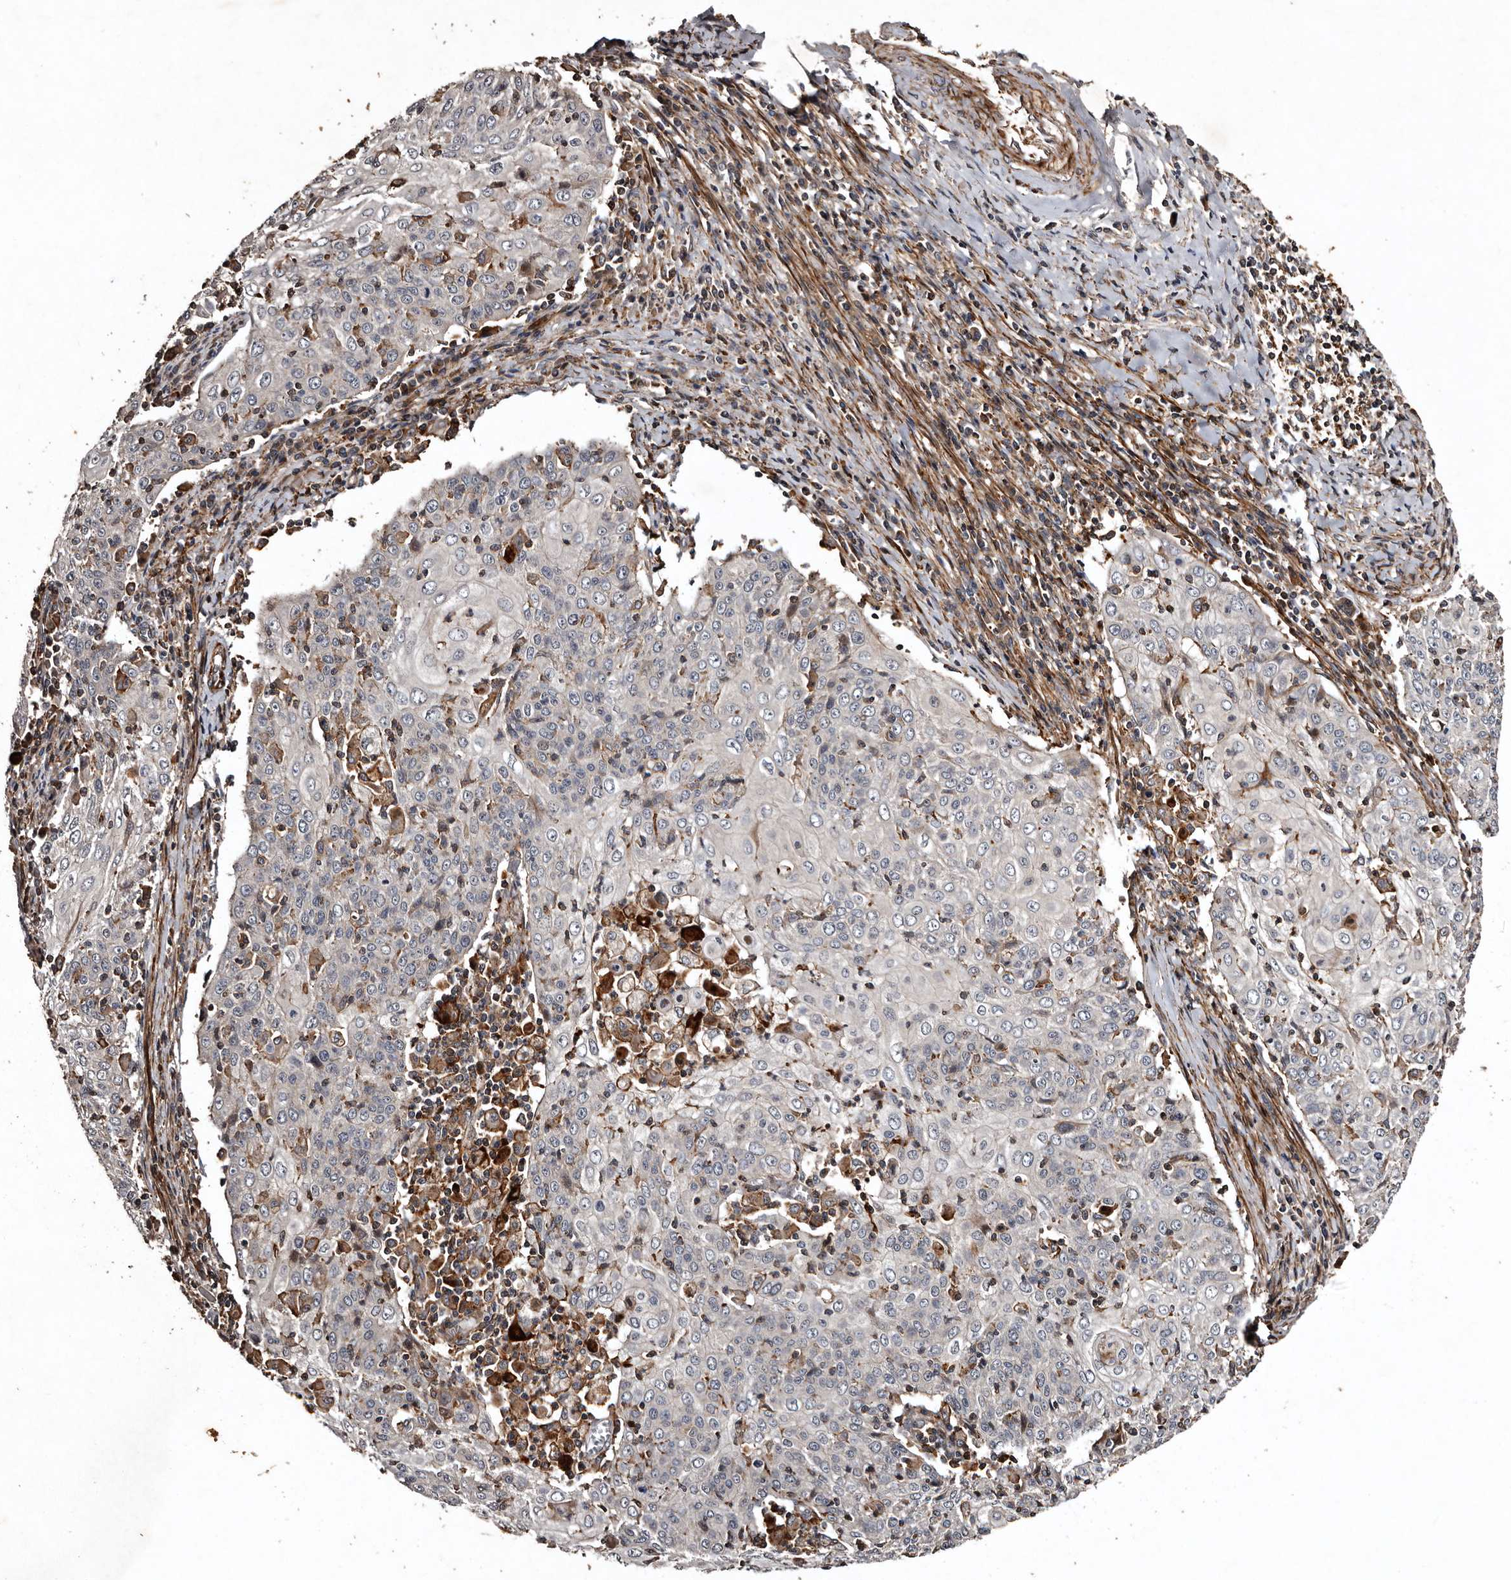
{"staining": {"intensity": "negative", "quantity": "none", "location": "none"}, "tissue": "cervical cancer", "cell_type": "Tumor cells", "image_type": "cancer", "snomed": [{"axis": "morphology", "description": "Squamous cell carcinoma, NOS"}, {"axis": "topography", "description": "Cervix"}], "caption": "Immunohistochemistry (IHC) micrograph of squamous cell carcinoma (cervical) stained for a protein (brown), which shows no expression in tumor cells. The staining was performed using DAB (3,3'-diaminobenzidine) to visualize the protein expression in brown, while the nuclei were stained in blue with hematoxylin (Magnification: 20x).", "gene": "PRKD3", "patient": {"sex": "female", "age": 48}}